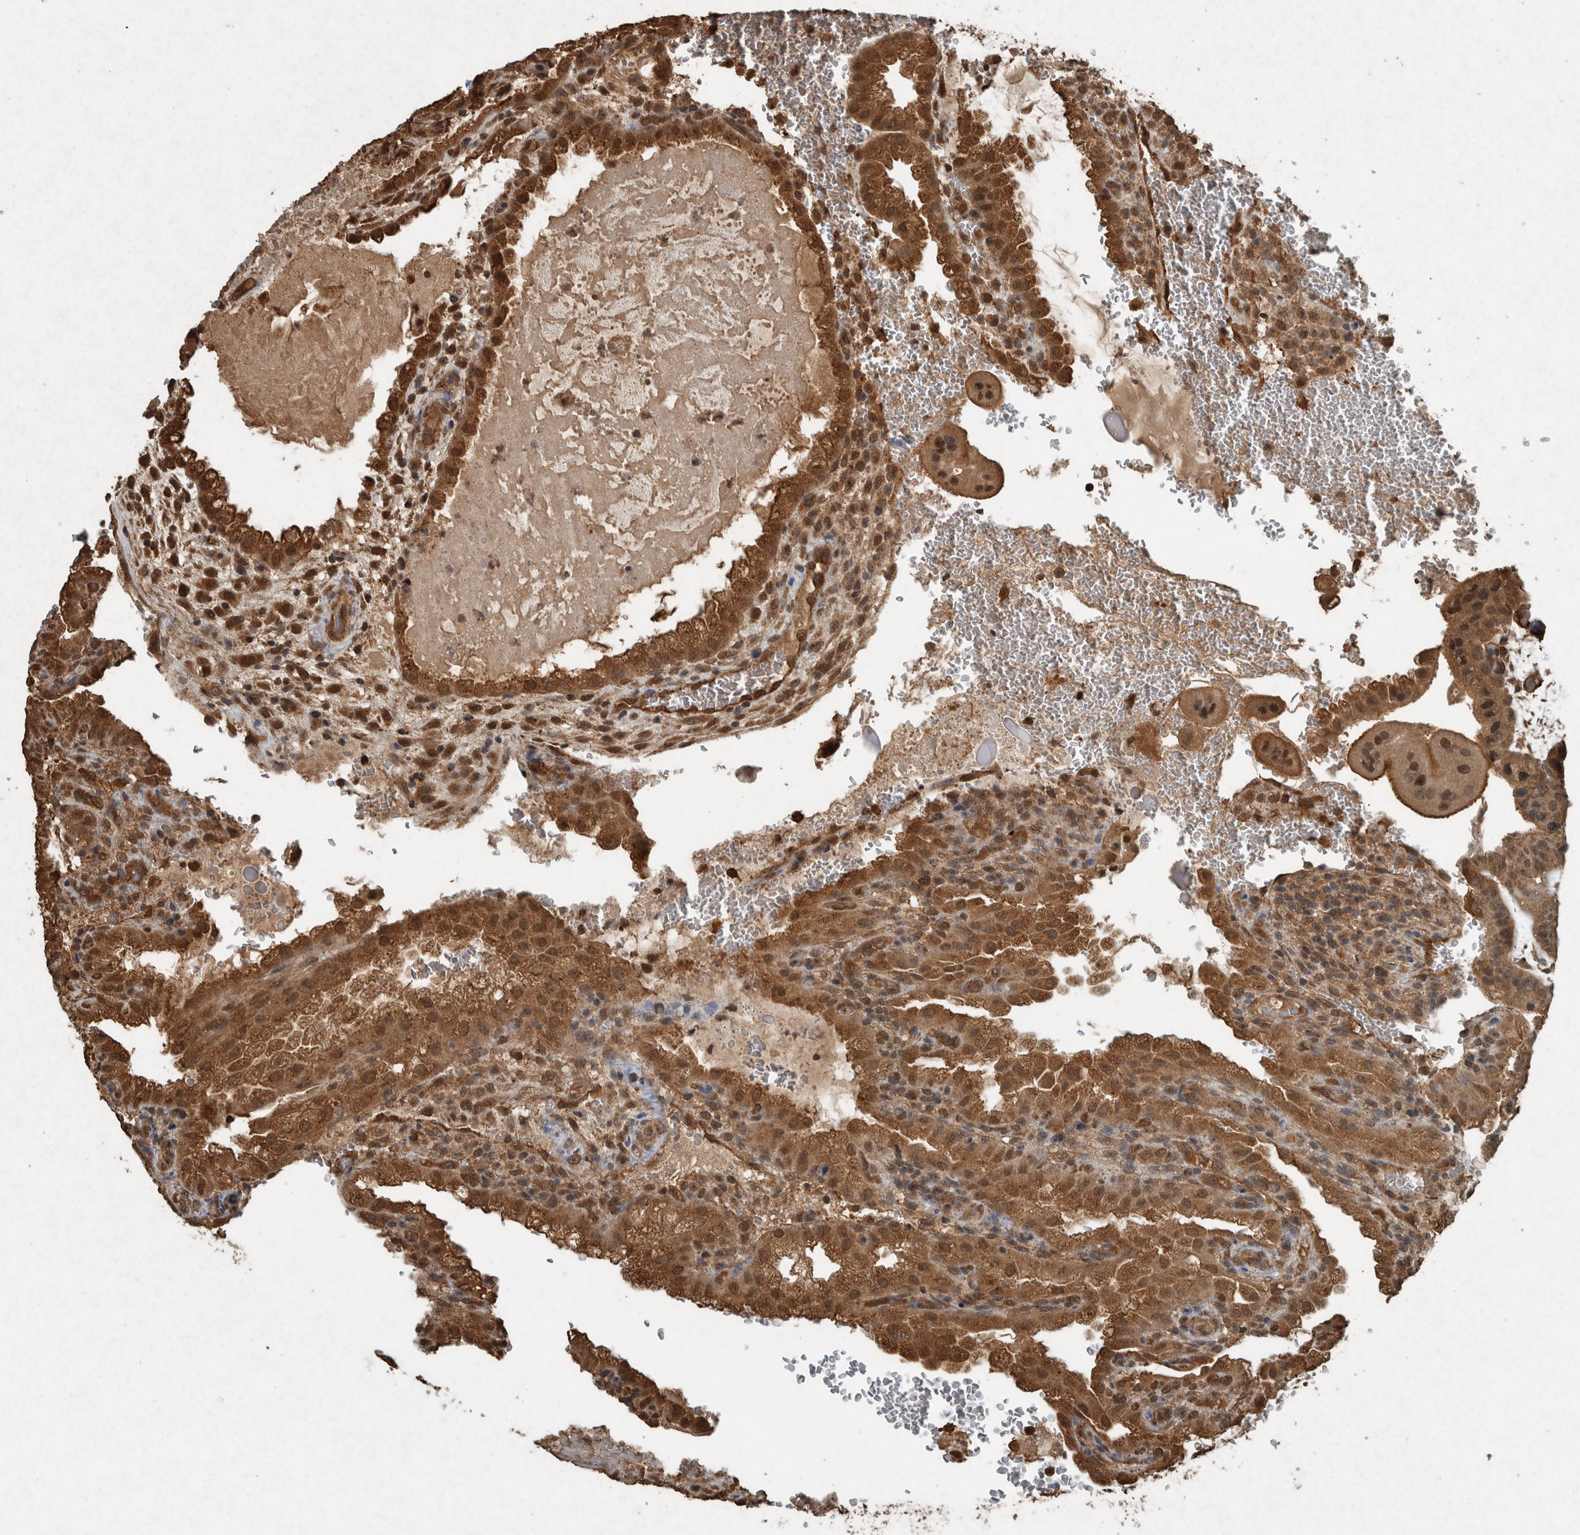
{"staining": {"intensity": "moderate", "quantity": ">75%", "location": "cytoplasmic/membranous,nuclear"}, "tissue": "placenta", "cell_type": "Decidual cells", "image_type": "normal", "snomed": [{"axis": "morphology", "description": "Normal tissue, NOS"}, {"axis": "topography", "description": "Placenta"}], "caption": "This photomicrograph exhibits unremarkable placenta stained with IHC to label a protein in brown. The cytoplasmic/membranous,nuclear of decidual cells show moderate positivity for the protein. Nuclei are counter-stained blue.", "gene": "ARHGEF12", "patient": {"sex": "female", "age": 35}}